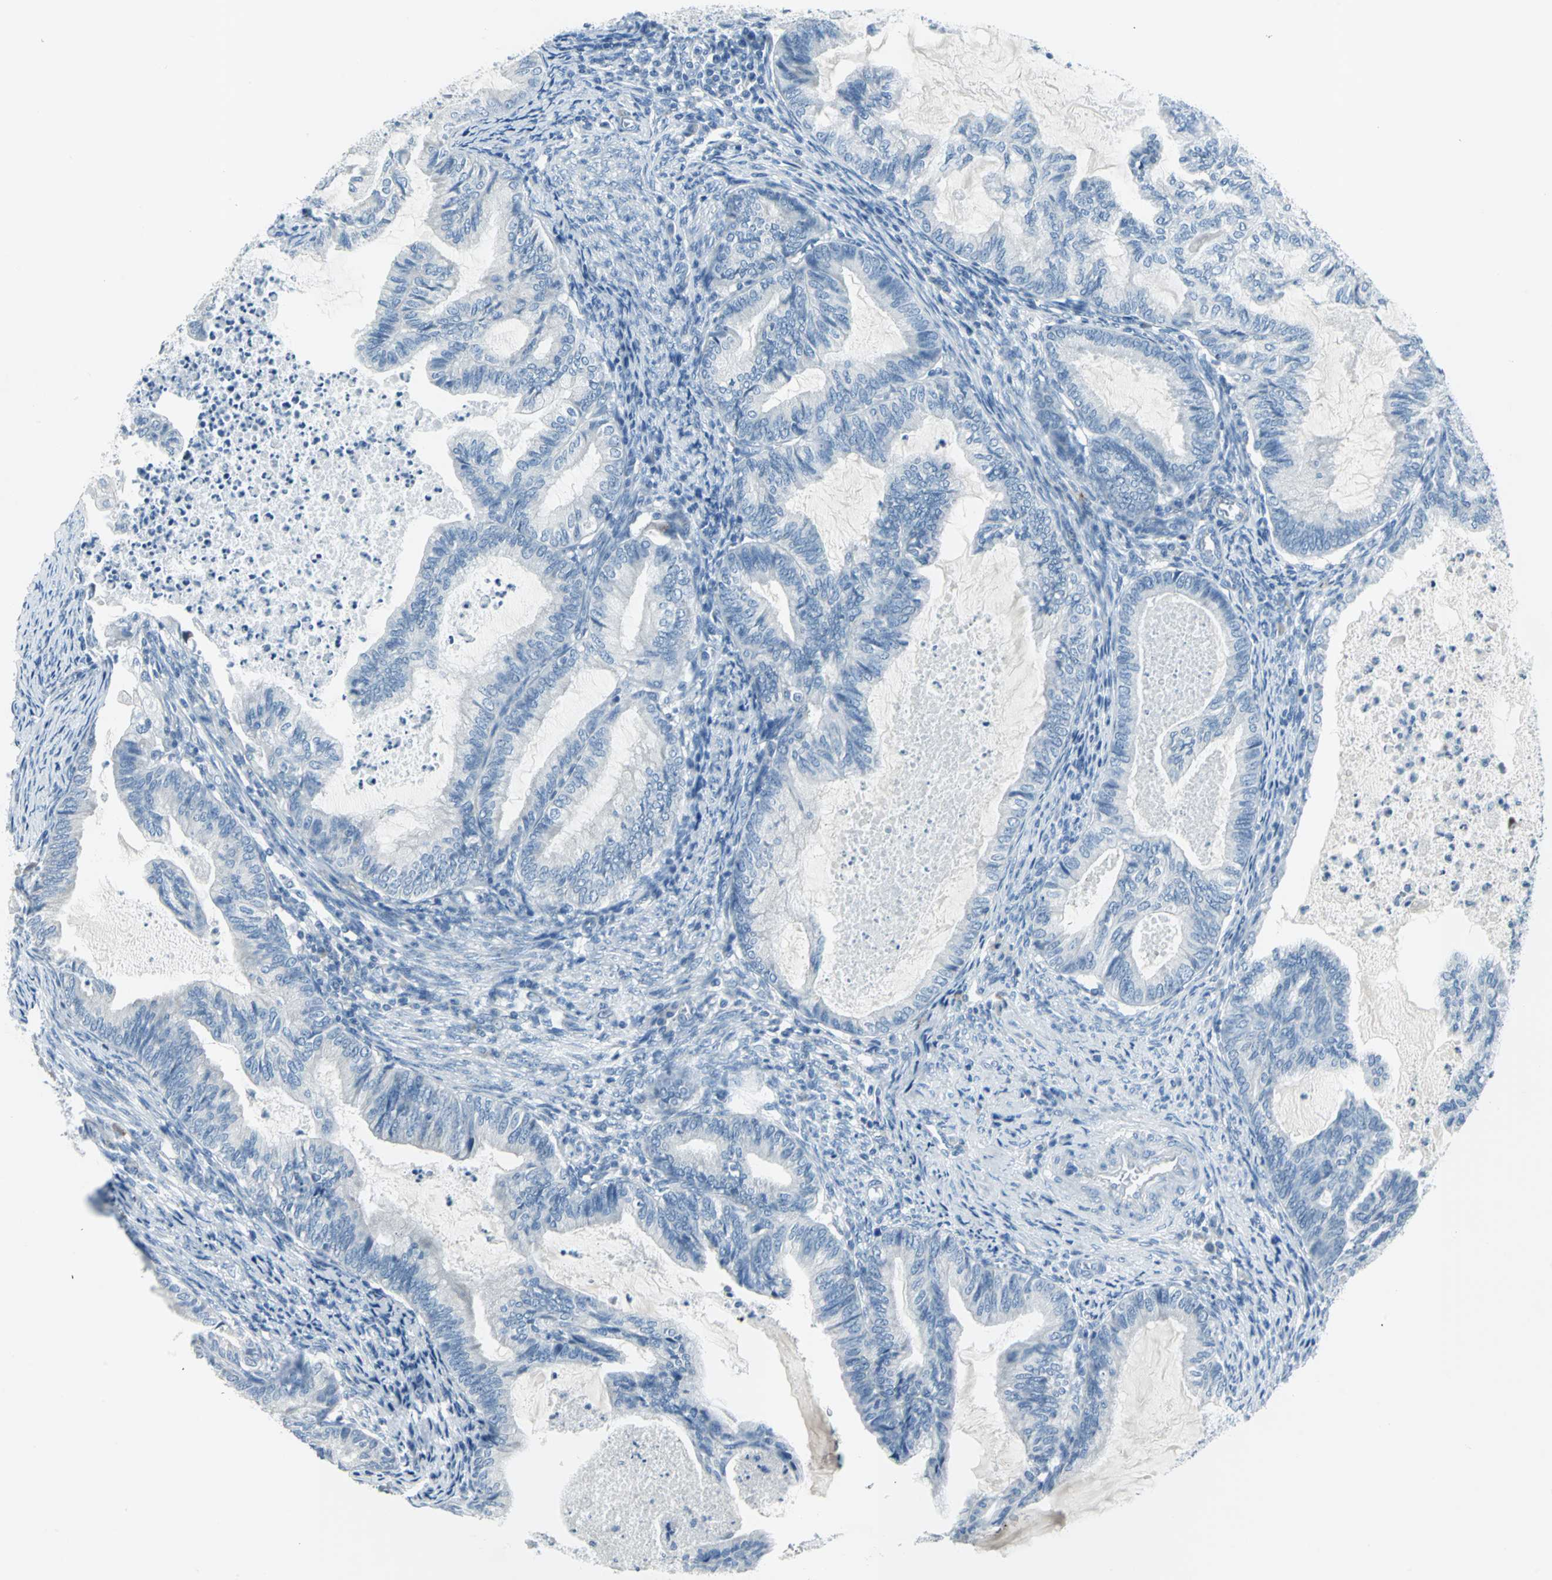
{"staining": {"intensity": "negative", "quantity": "none", "location": "none"}, "tissue": "cervical cancer", "cell_type": "Tumor cells", "image_type": "cancer", "snomed": [{"axis": "morphology", "description": "Normal tissue, NOS"}, {"axis": "morphology", "description": "Adenocarcinoma, NOS"}, {"axis": "topography", "description": "Cervix"}, {"axis": "topography", "description": "Endometrium"}], "caption": "An immunohistochemistry histopathology image of adenocarcinoma (cervical) is shown. There is no staining in tumor cells of adenocarcinoma (cervical).", "gene": "DNAI2", "patient": {"sex": "female", "age": 86}}